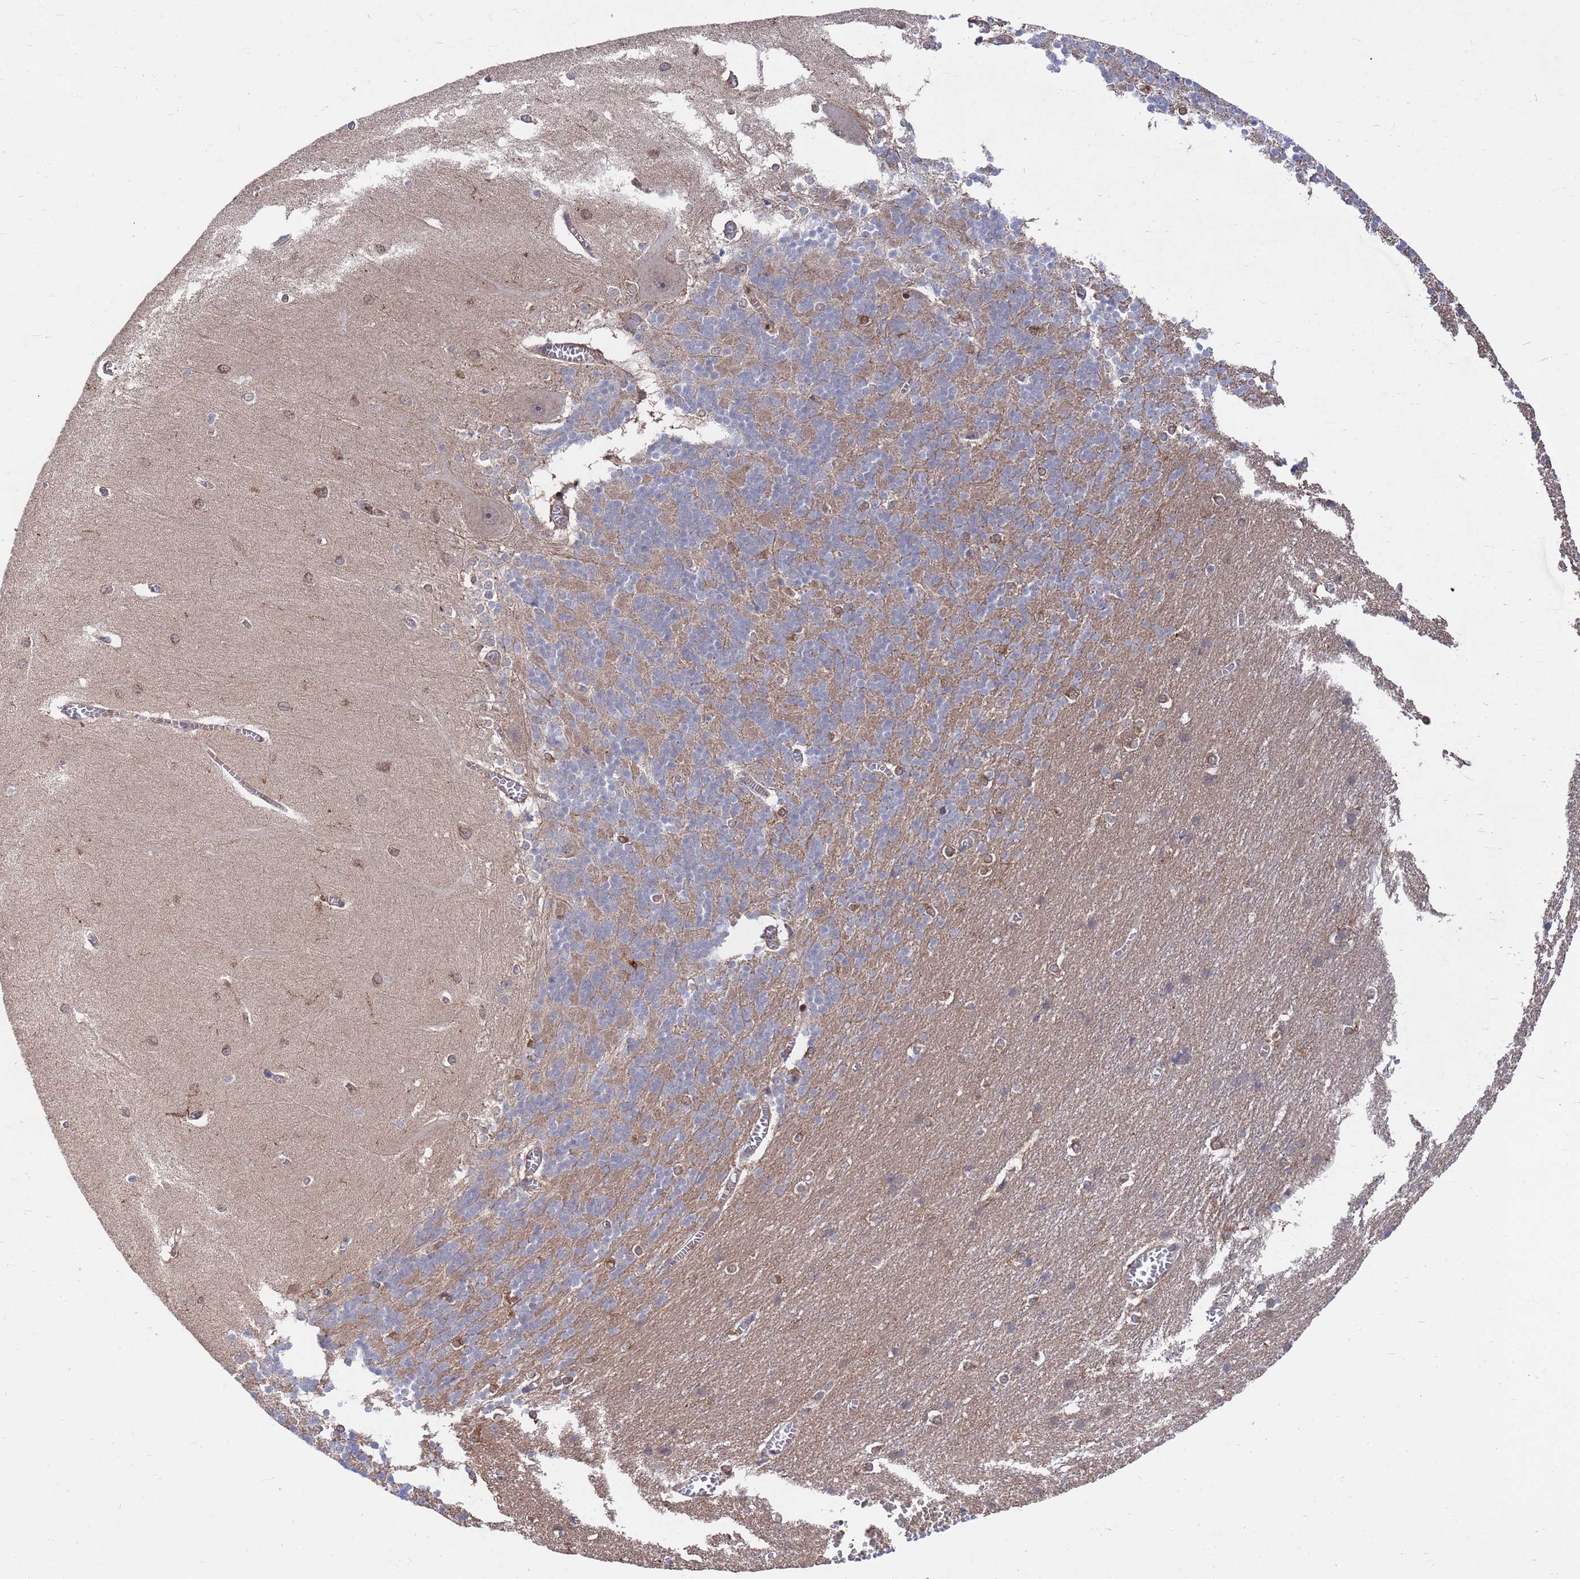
{"staining": {"intensity": "weak", "quantity": "25%-75%", "location": "cytoplasmic/membranous"}, "tissue": "cerebellum", "cell_type": "Cells in granular layer", "image_type": "normal", "snomed": [{"axis": "morphology", "description": "Normal tissue, NOS"}, {"axis": "topography", "description": "Cerebellum"}], "caption": "Human cerebellum stained for a protein (brown) demonstrates weak cytoplasmic/membranous positive positivity in about 25%-75% of cells in granular layer.", "gene": "TMBIM6", "patient": {"sex": "male", "age": 37}}